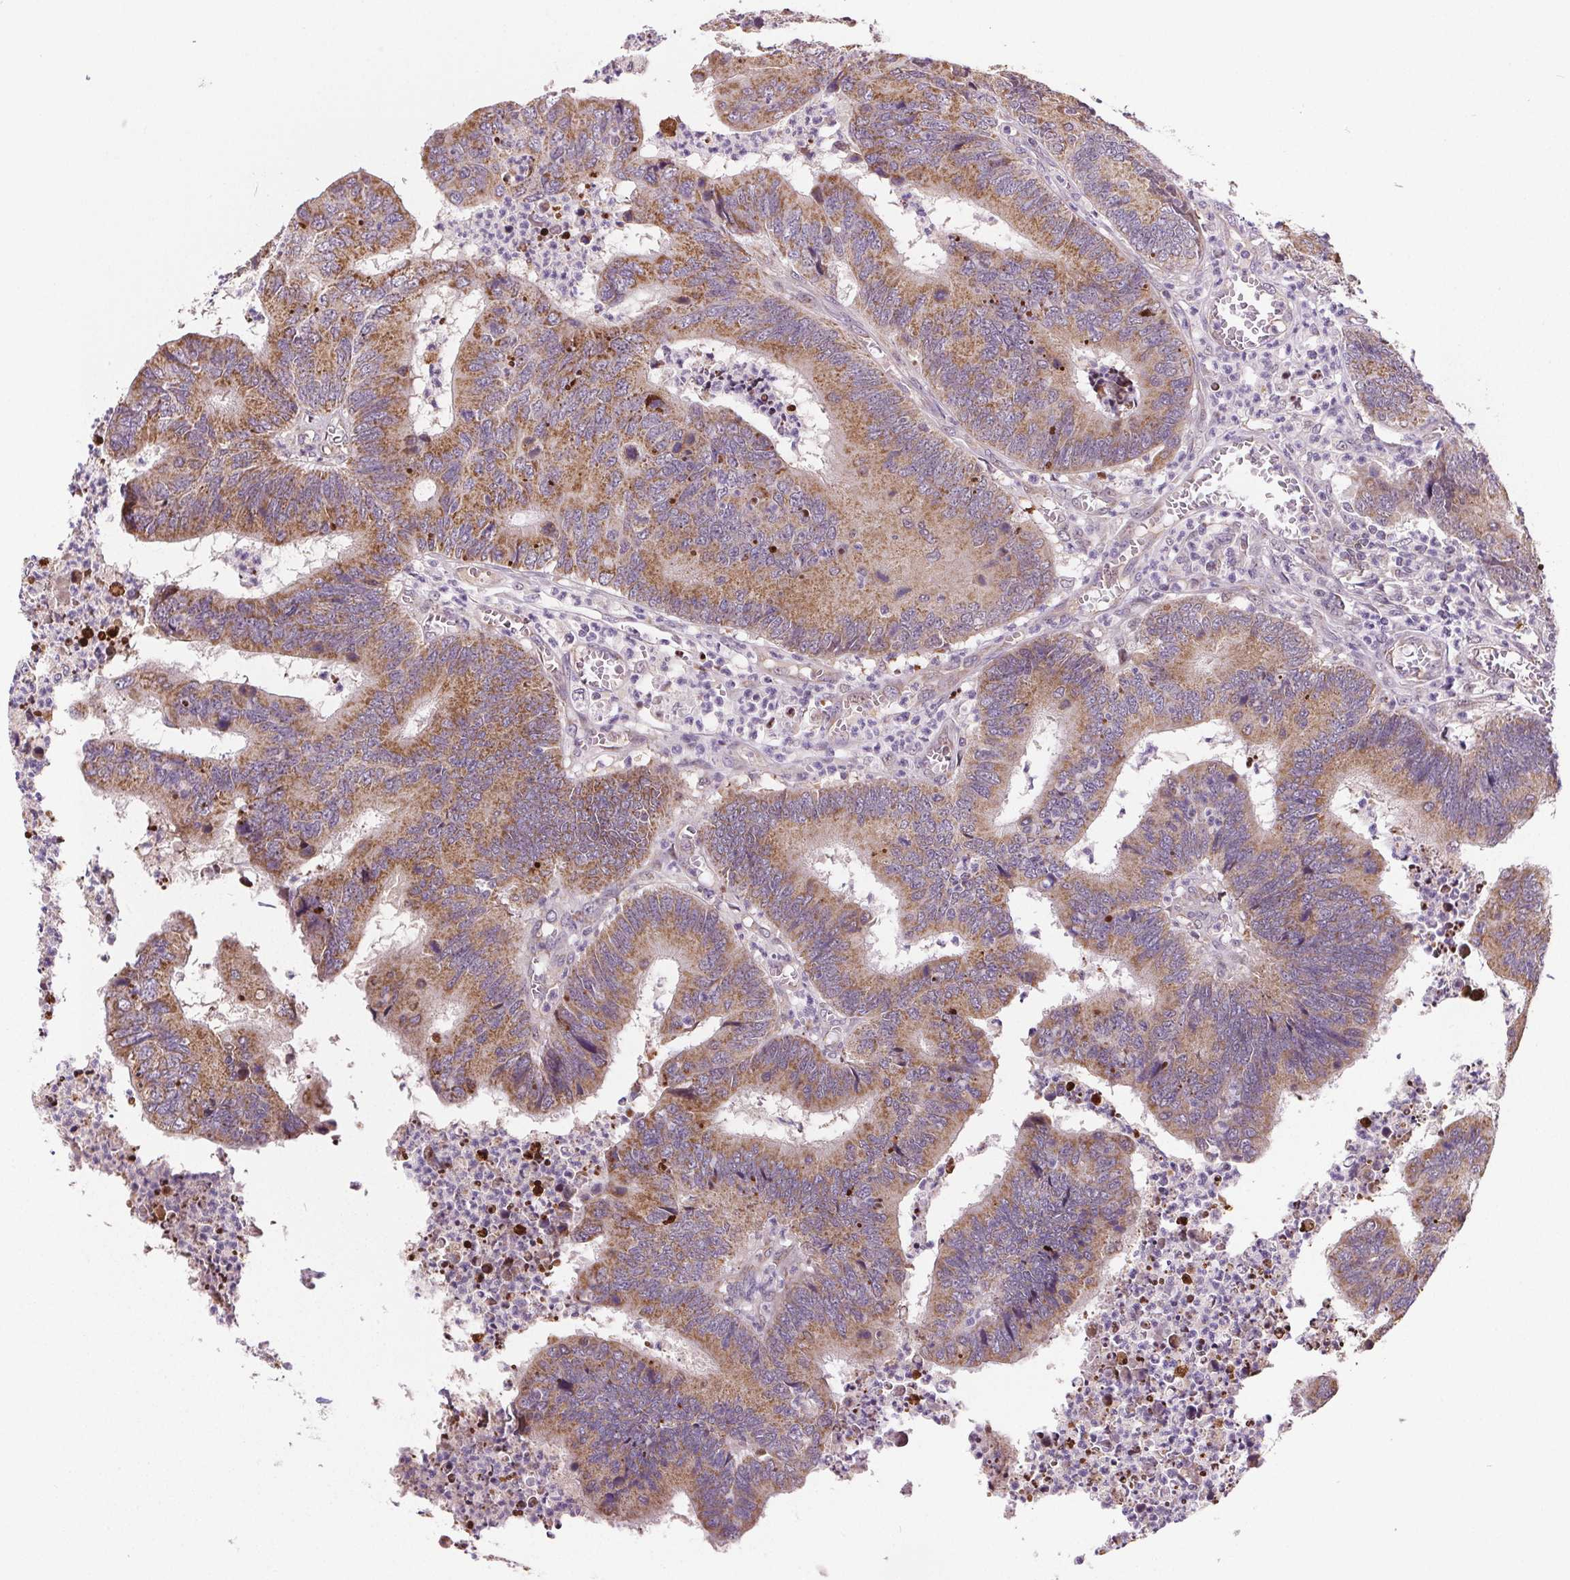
{"staining": {"intensity": "moderate", "quantity": ">75%", "location": "cytoplasmic/membranous"}, "tissue": "colorectal cancer", "cell_type": "Tumor cells", "image_type": "cancer", "snomed": [{"axis": "morphology", "description": "Adenocarcinoma, NOS"}, {"axis": "topography", "description": "Colon"}], "caption": "Brown immunohistochemical staining in human colorectal cancer (adenocarcinoma) demonstrates moderate cytoplasmic/membranous expression in about >75% of tumor cells.", "gene": "SUCLA2", "patient": {"sex": "female", "age": 67}}